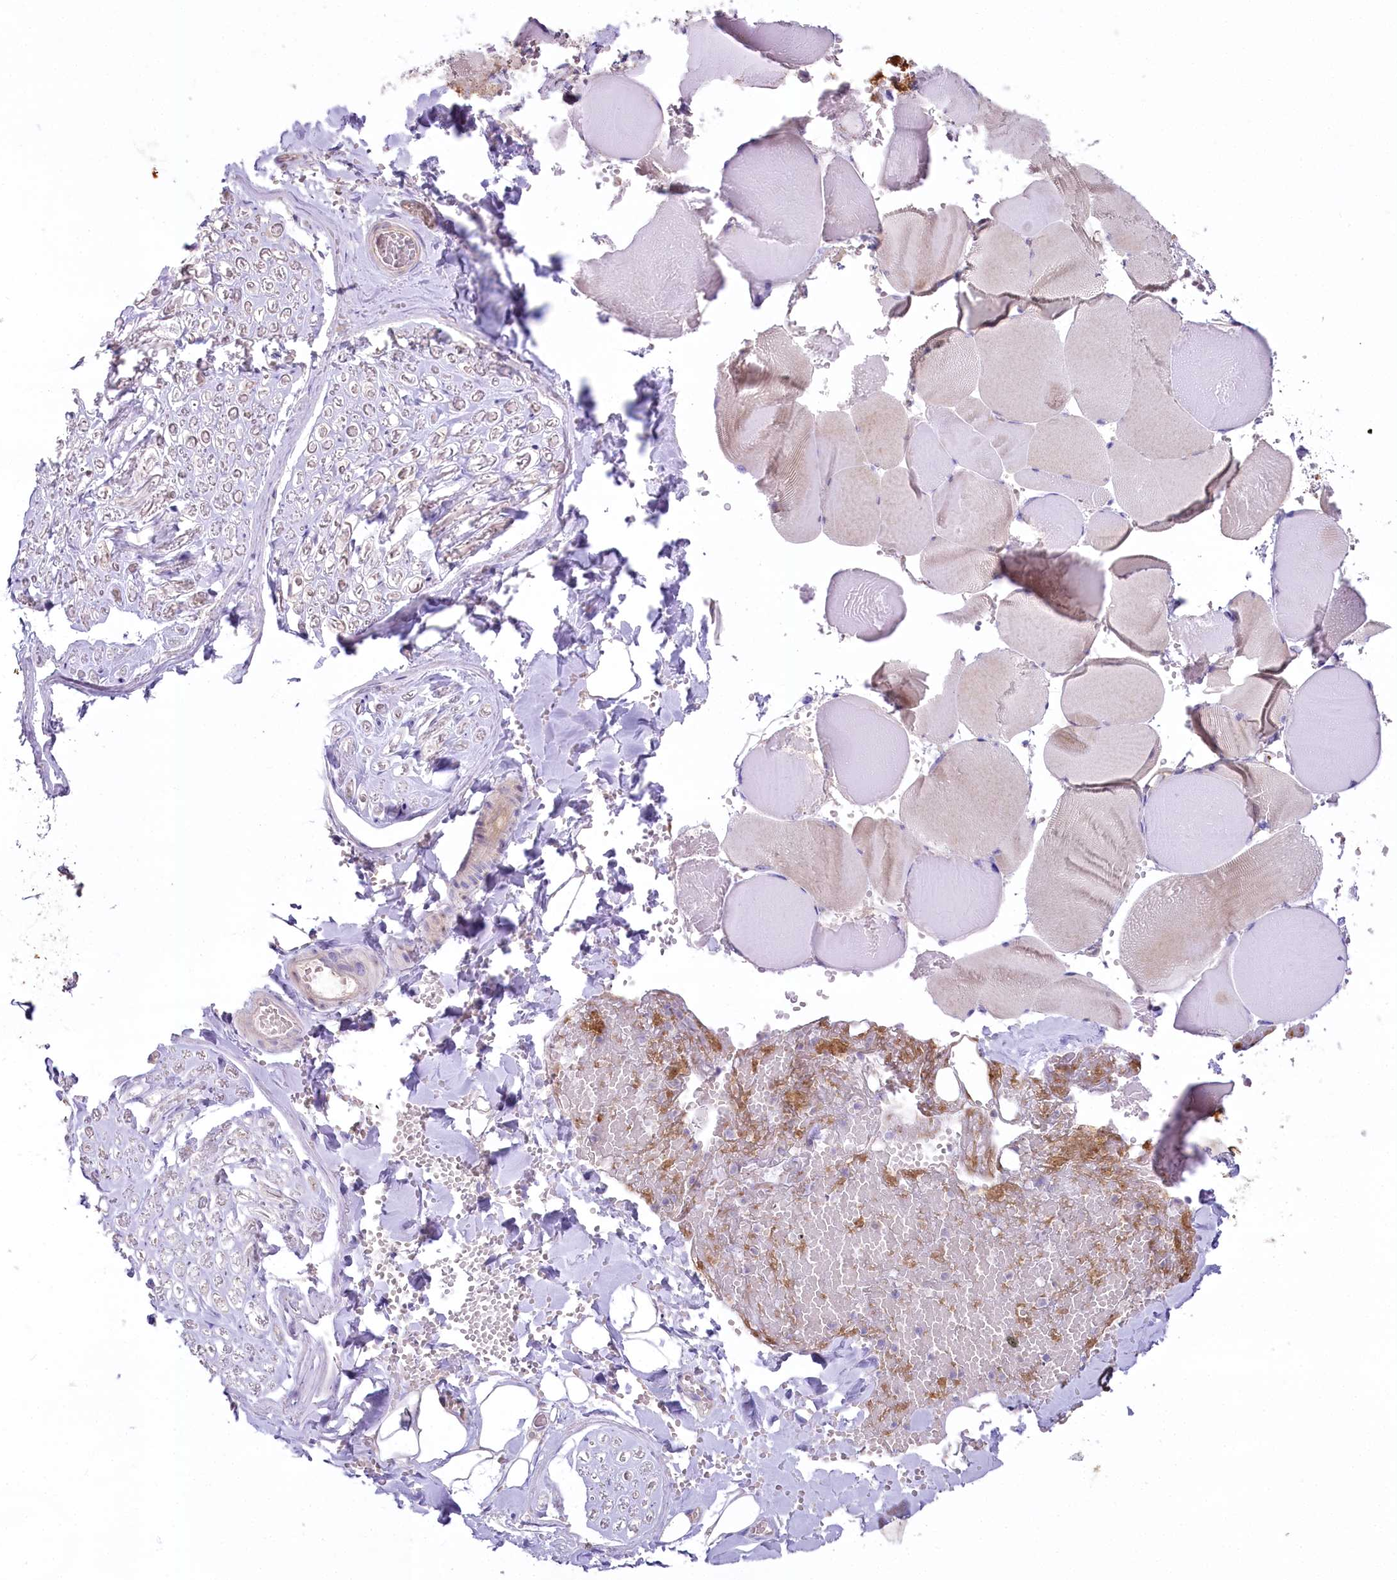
{"staining": {"intensity": "negative", "quantity": "none", "location": "none"}, "tissue": "adipose tissue", "cell_type": "Adipocytes", "image_type": "normal", "snomed": [{"axis": "morphology", "description": "Normal tissue, NOS"}, {"axis": "topography", "description": "Skeletal muscle"}, {"axis": "topography", "description": "Peripheral nerve tissue"}], "caption": "Immunohistochemistry histopathology image of normal adipose tissue: adipose tissue stained with DAB (3,3'-diaminobenzidine) demonstrates no significant protein expression in adipocytes.", "gene": "SLC6A11", "patient": {"sex": "female", "age": 55}}